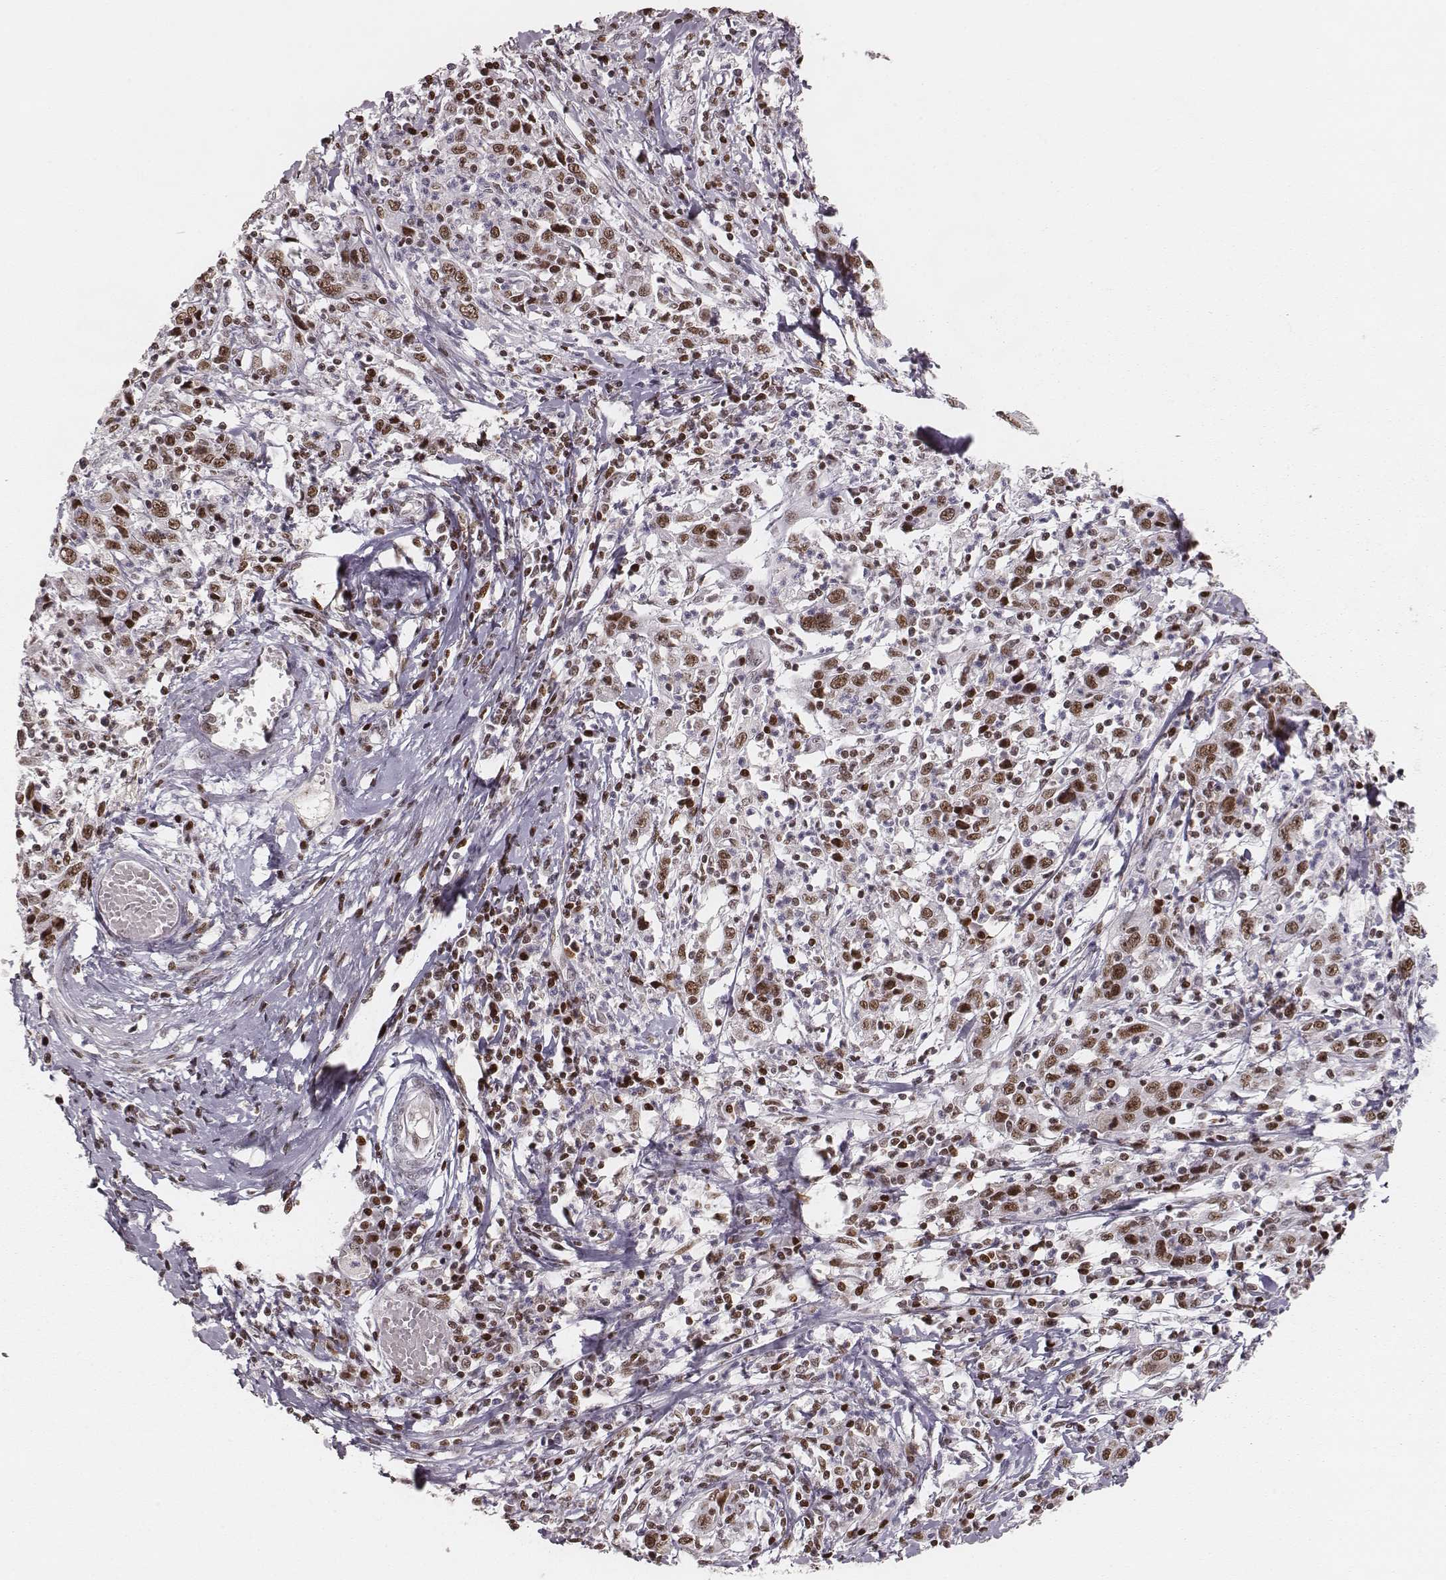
{"staining": {"intensity": "moderate", "quantity": ">75%", "location": "nuclear"}, "tissue": "cervical cancer", "cell_type": "Tumor cells", "image_type": "cancer", "snomed": [{"axis": "morphology", "description": "Squamous cell carcinoma, NOS"}, {"axis": "topography", "description": "Cervix"}], "caption": "A medium amount of moderate nuclear staining is seen in about >75% of tumor cells in cervical squamous cell carcinoma tissue. (DAB (3,3'-diaminobenzidine) IHC, brown staining for protein, blue staining for nuclei).", "gene": "PARP1", "patient": {"sex": "female", "age": 46}}